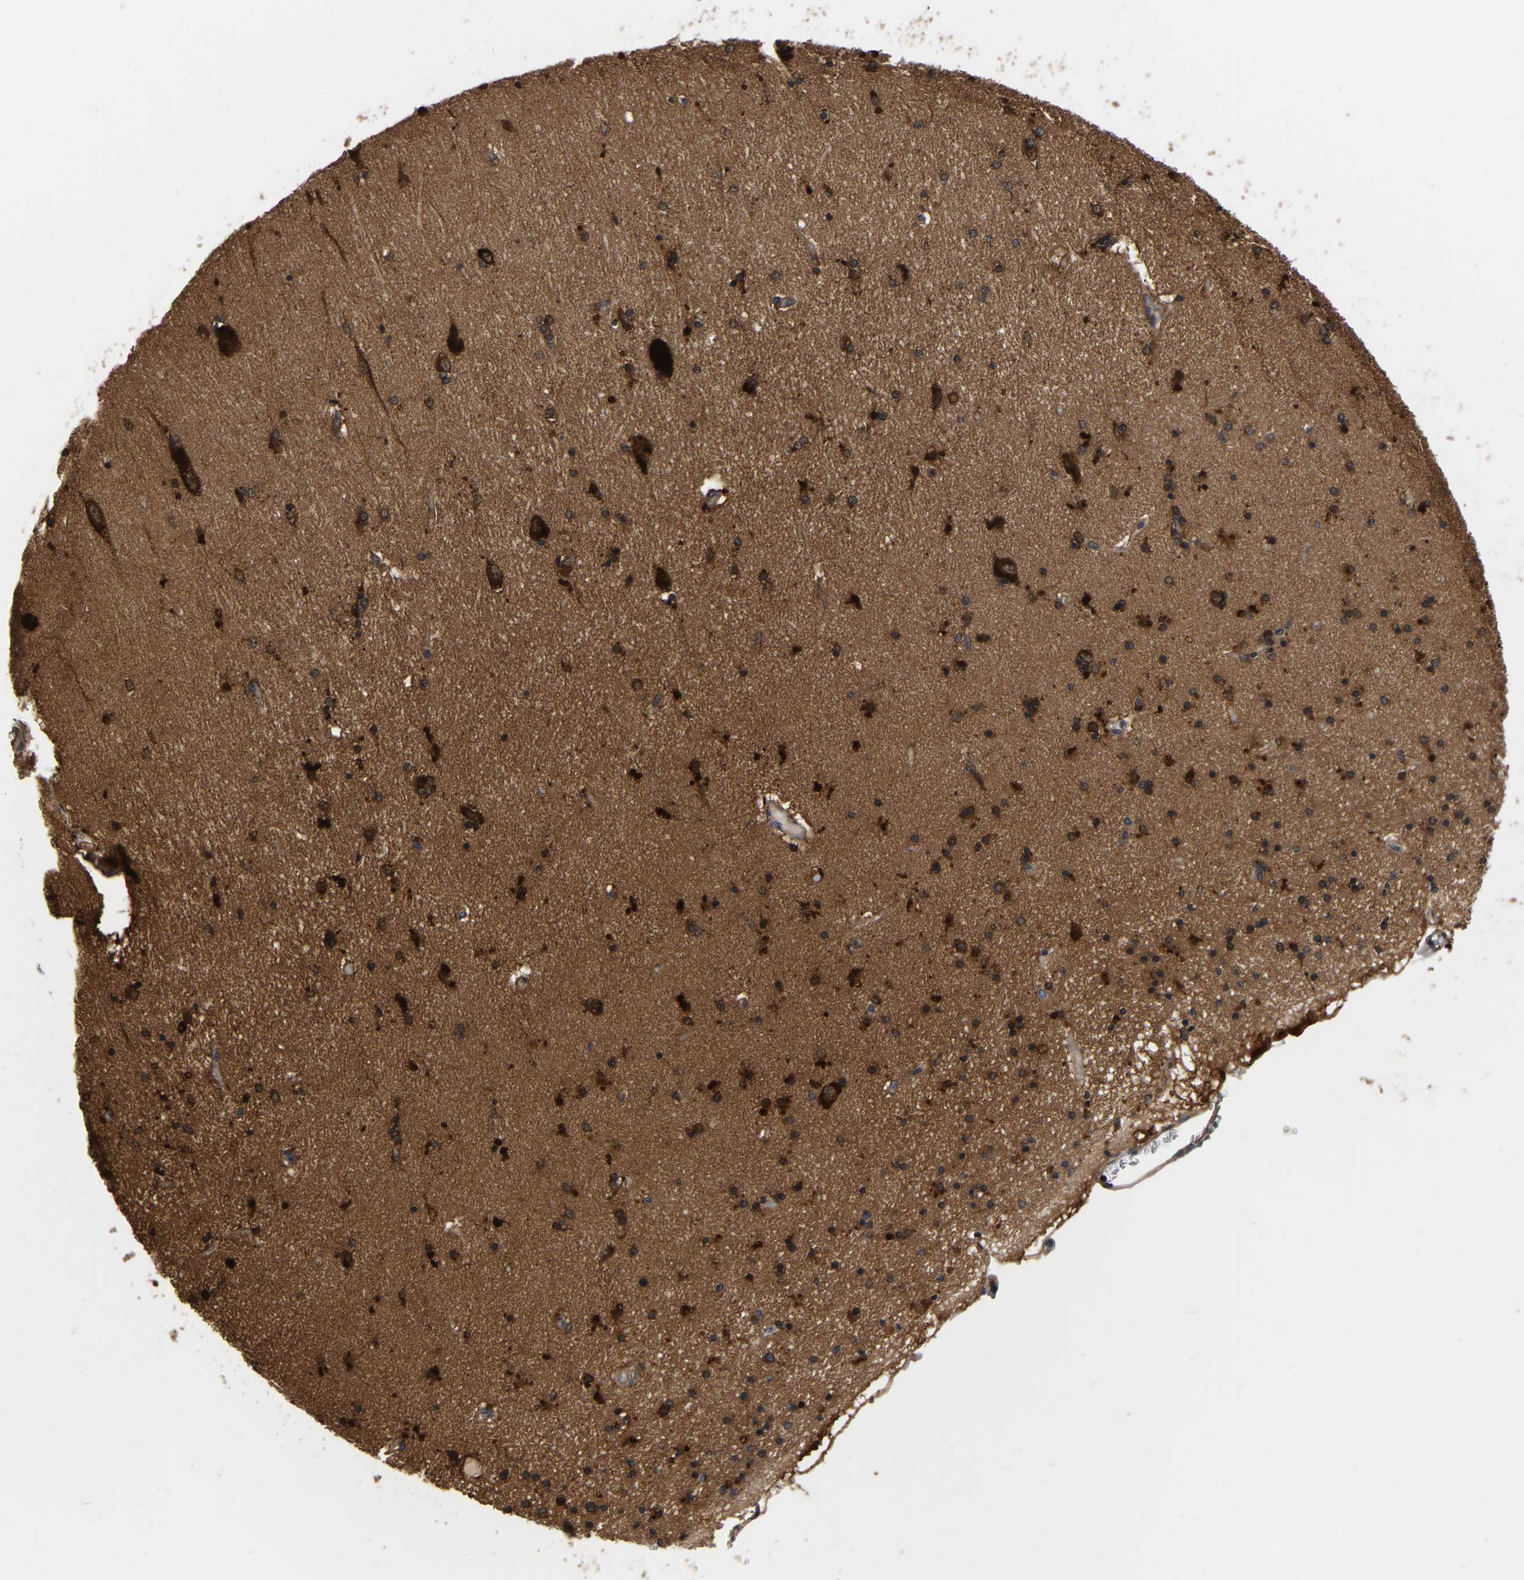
{"staining": {"intensity": "strong", "quantity": ">75%", "location": "cytoplasmic/membranous"}, "tissue": "hippocampus", "cell_type": "Glial cells", "image_type": "normal", "snomed": [{"axis": "morphology", "description": "Normal tissue, NOS"}, {"axis": "topography", "description": "Hippocampus"}], "caption": "Normal hippocampus shows strong cytoplasmic/membranous positivity in about >75% of glial cells, visualized by immunohistochemistry.", "gene": "GARS1", "patient": {"sex": "female", "age": 54}}